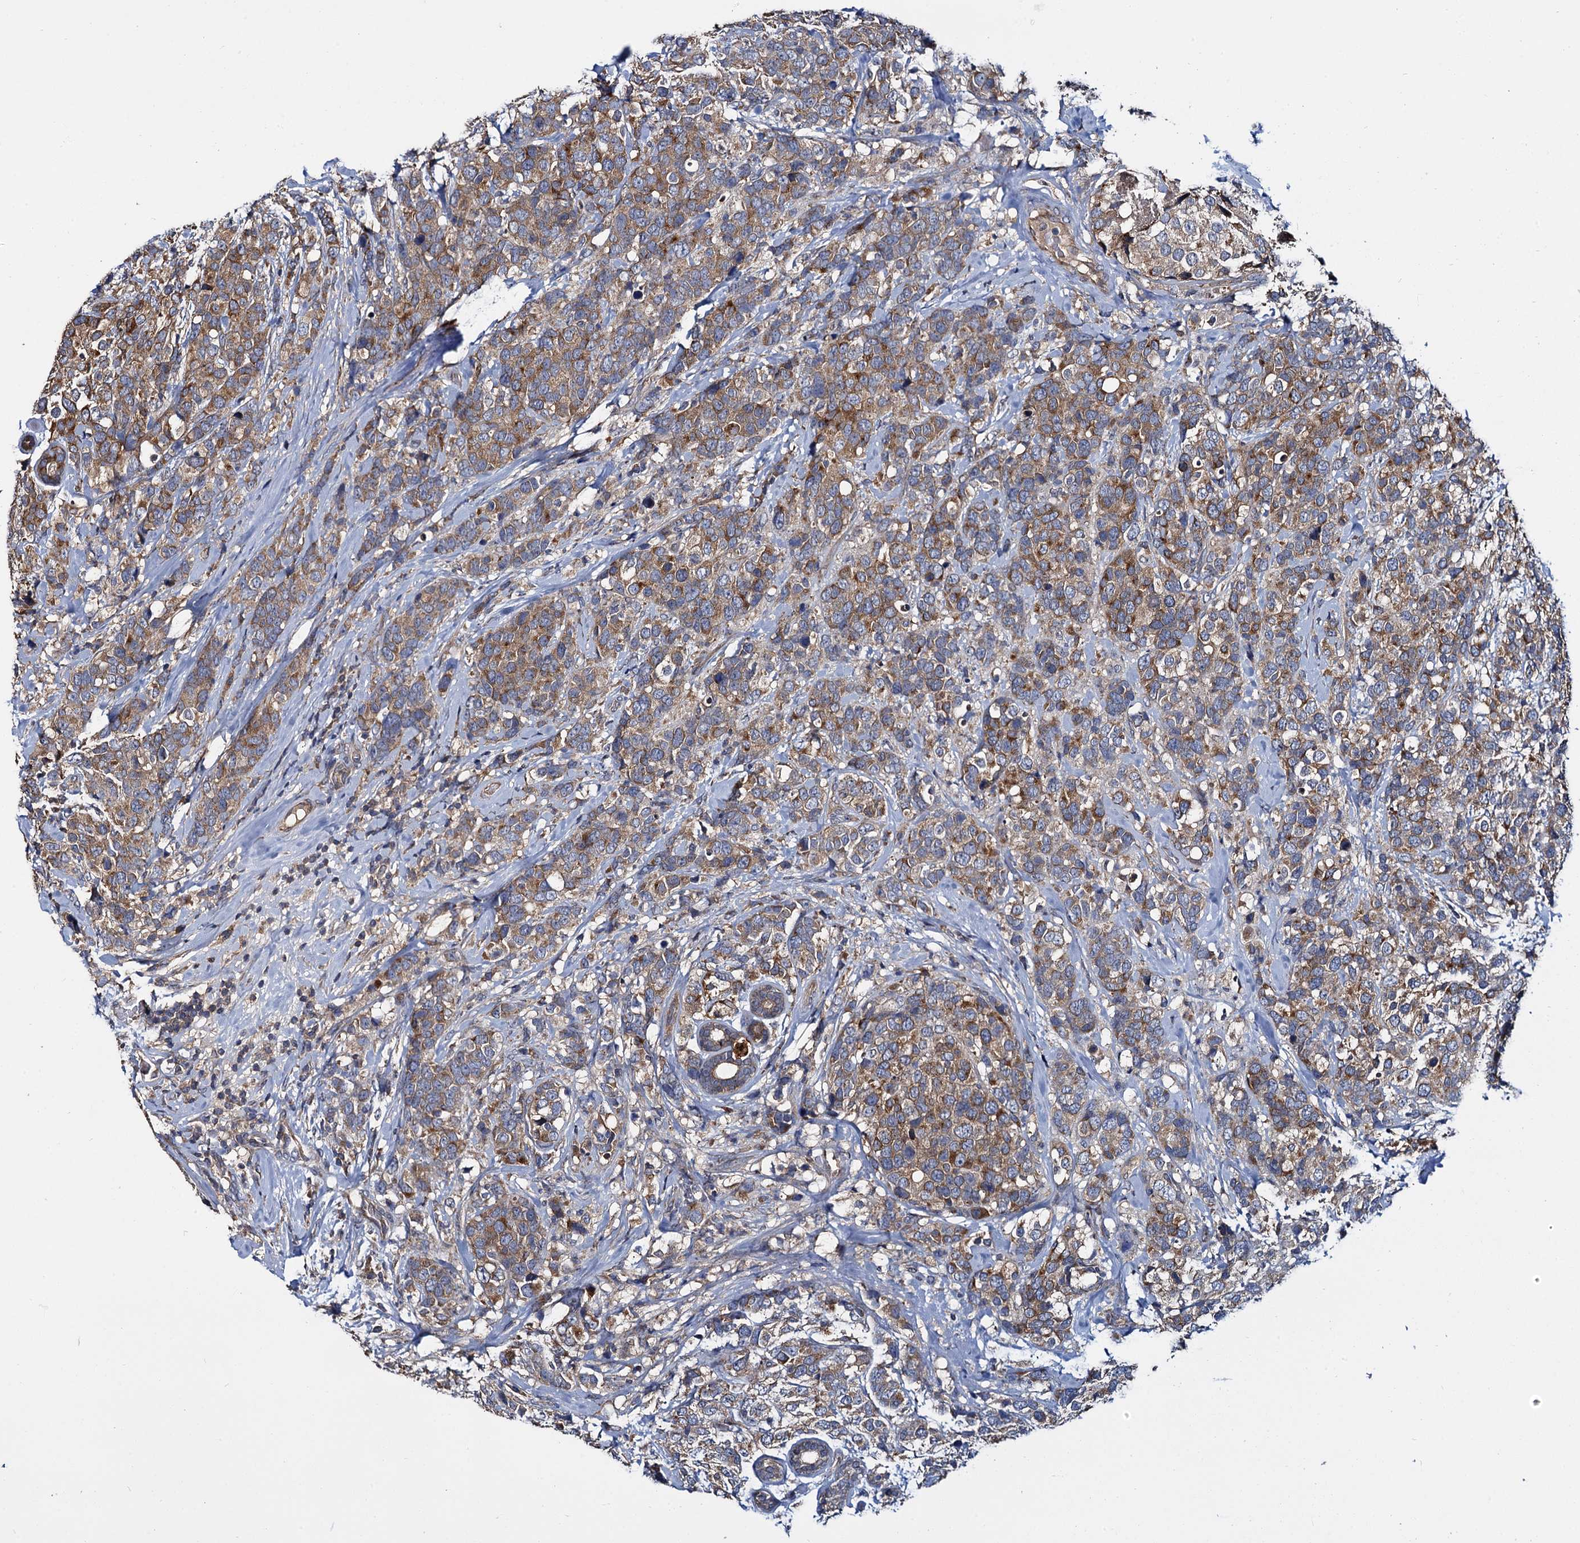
{"staining": {"intensity": "moderate", "quantity": ">75%", "location": "cytoplasmic/membranous"}, "tissue": "breast cancer", "cell_type": "Tumor cells", "image_type": "cancer", "snomed": [{"axis": "morphology", "description": "Lobular carcinoma"}, {"axis": "topography", "description": "Breast"}], "caption": "An image of human breast cancer (lobular carcinoma) stained for a protein shows moderate cytoplasmic/membranous brown staining in tumor cells.", "gene": "CEP192", "patient": {"sex": "female", "age": 59}}